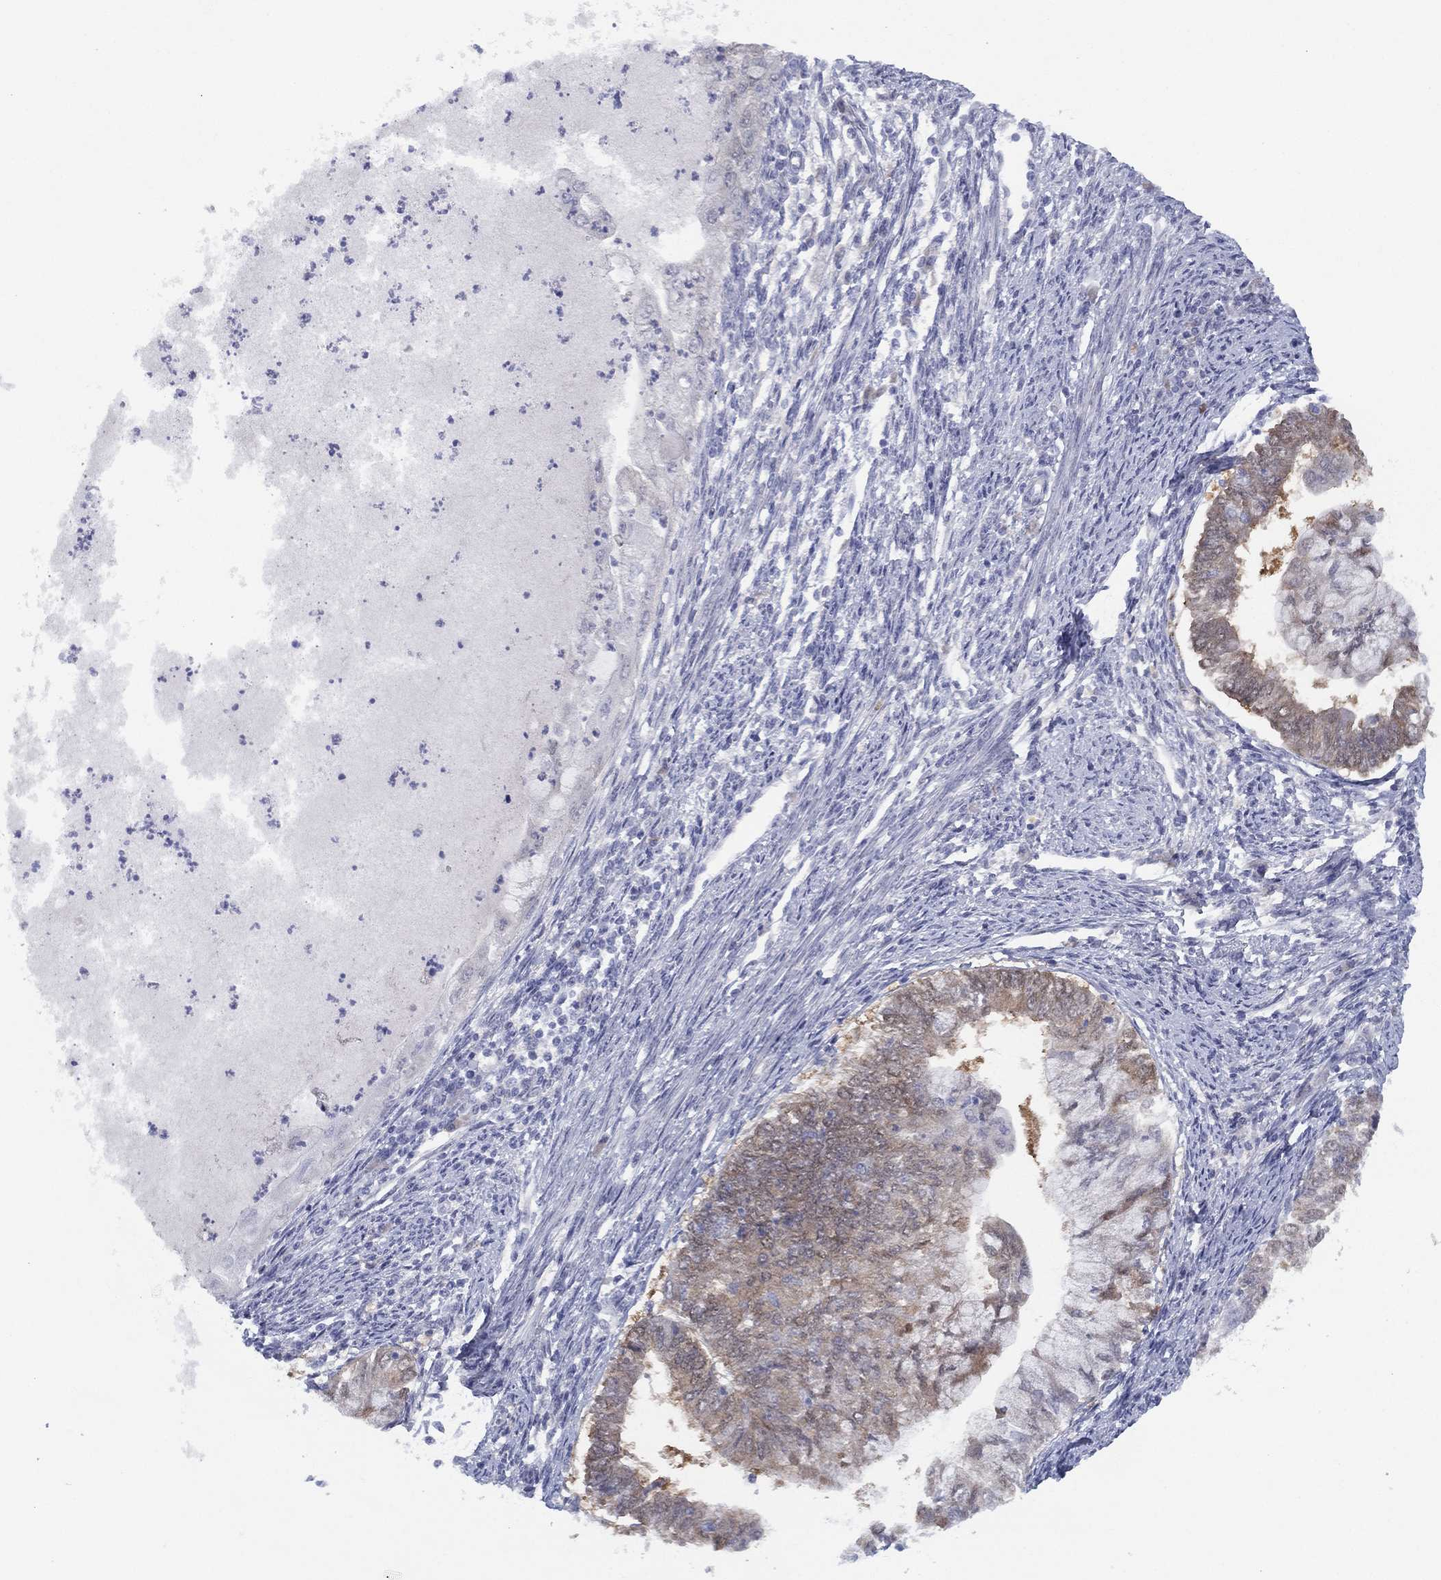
{"staining": {"intensity": "weak", "quantity": "<25%", "location": "cytoplasmic/membranous"}, "tissue": "endometrial cancer", "cell_type": "Tumor cells", "image_type": "cancer", "snomed": [{"axis": "morphology", "description": "Adenocarcinoma, NOS"}, {"axis": "topography", "description": "Endometrium"}], "caption": "A photomicrograph of adenocarcinoma (endometrial) stained for a protein shows no brown staining in tumor cells.", "gene": "DDAH1", "patient": {"sex": "female", "age": 59}}